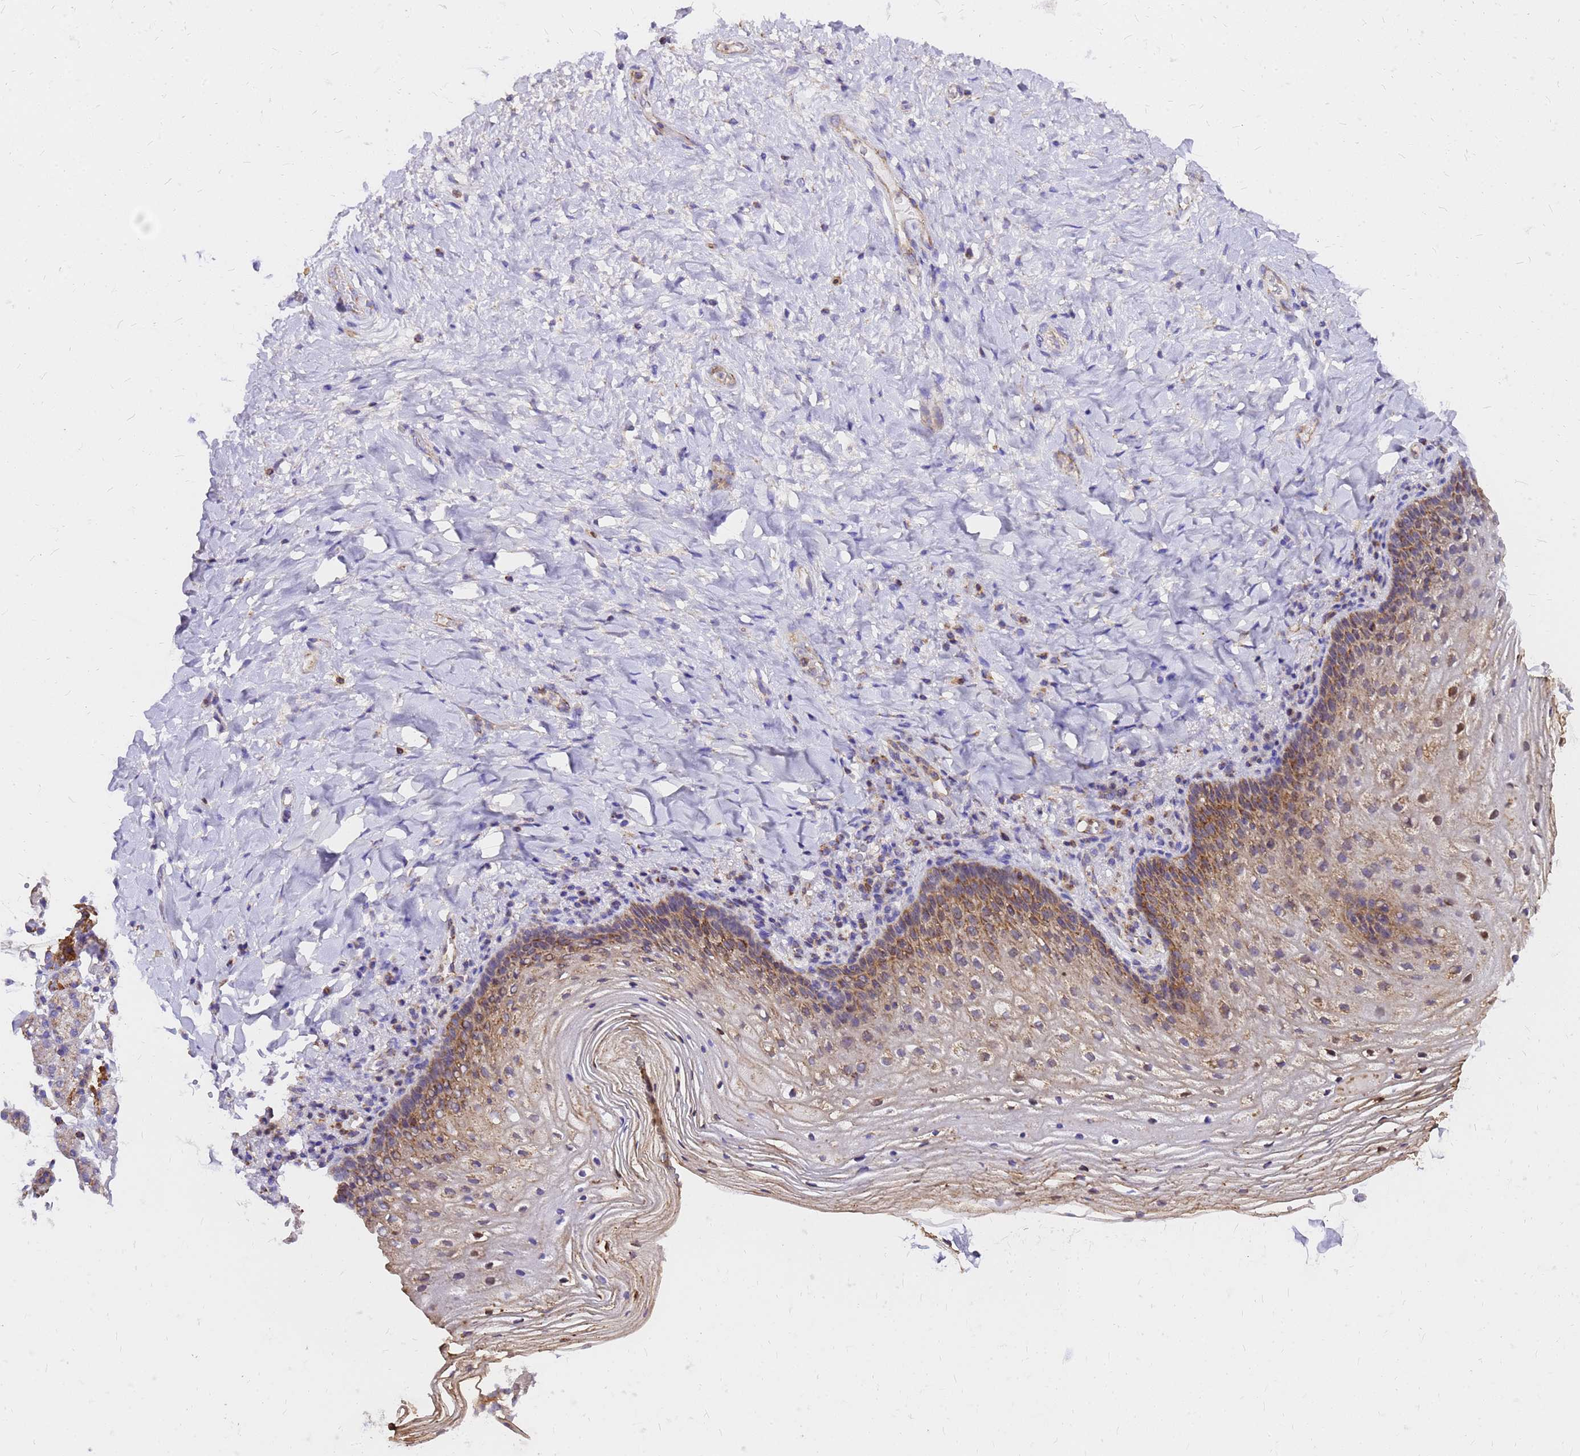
{"staining": {"intensity": "moderate", "quantity": ">75%", "location": "cytoplasmic/membranous"}, "tissue": "vagina", "cell_type": "Squamous epithelial cells", "image_type": "normal", "snomed": [{"axis": "morphology", "description": "Normal tissue, NOS"}, {"axis": "topography", "description": "Vagina"}], "caption": "Brown immunohistochemical staining in benign vagina demonstrates moderate cytoplasmic/membranous staining in approximately >75% of squamous epithelial cells. Nuclei are stained in blue.", "gene": "MRPS26", "patient": {"sex": "female", "age": 60}}